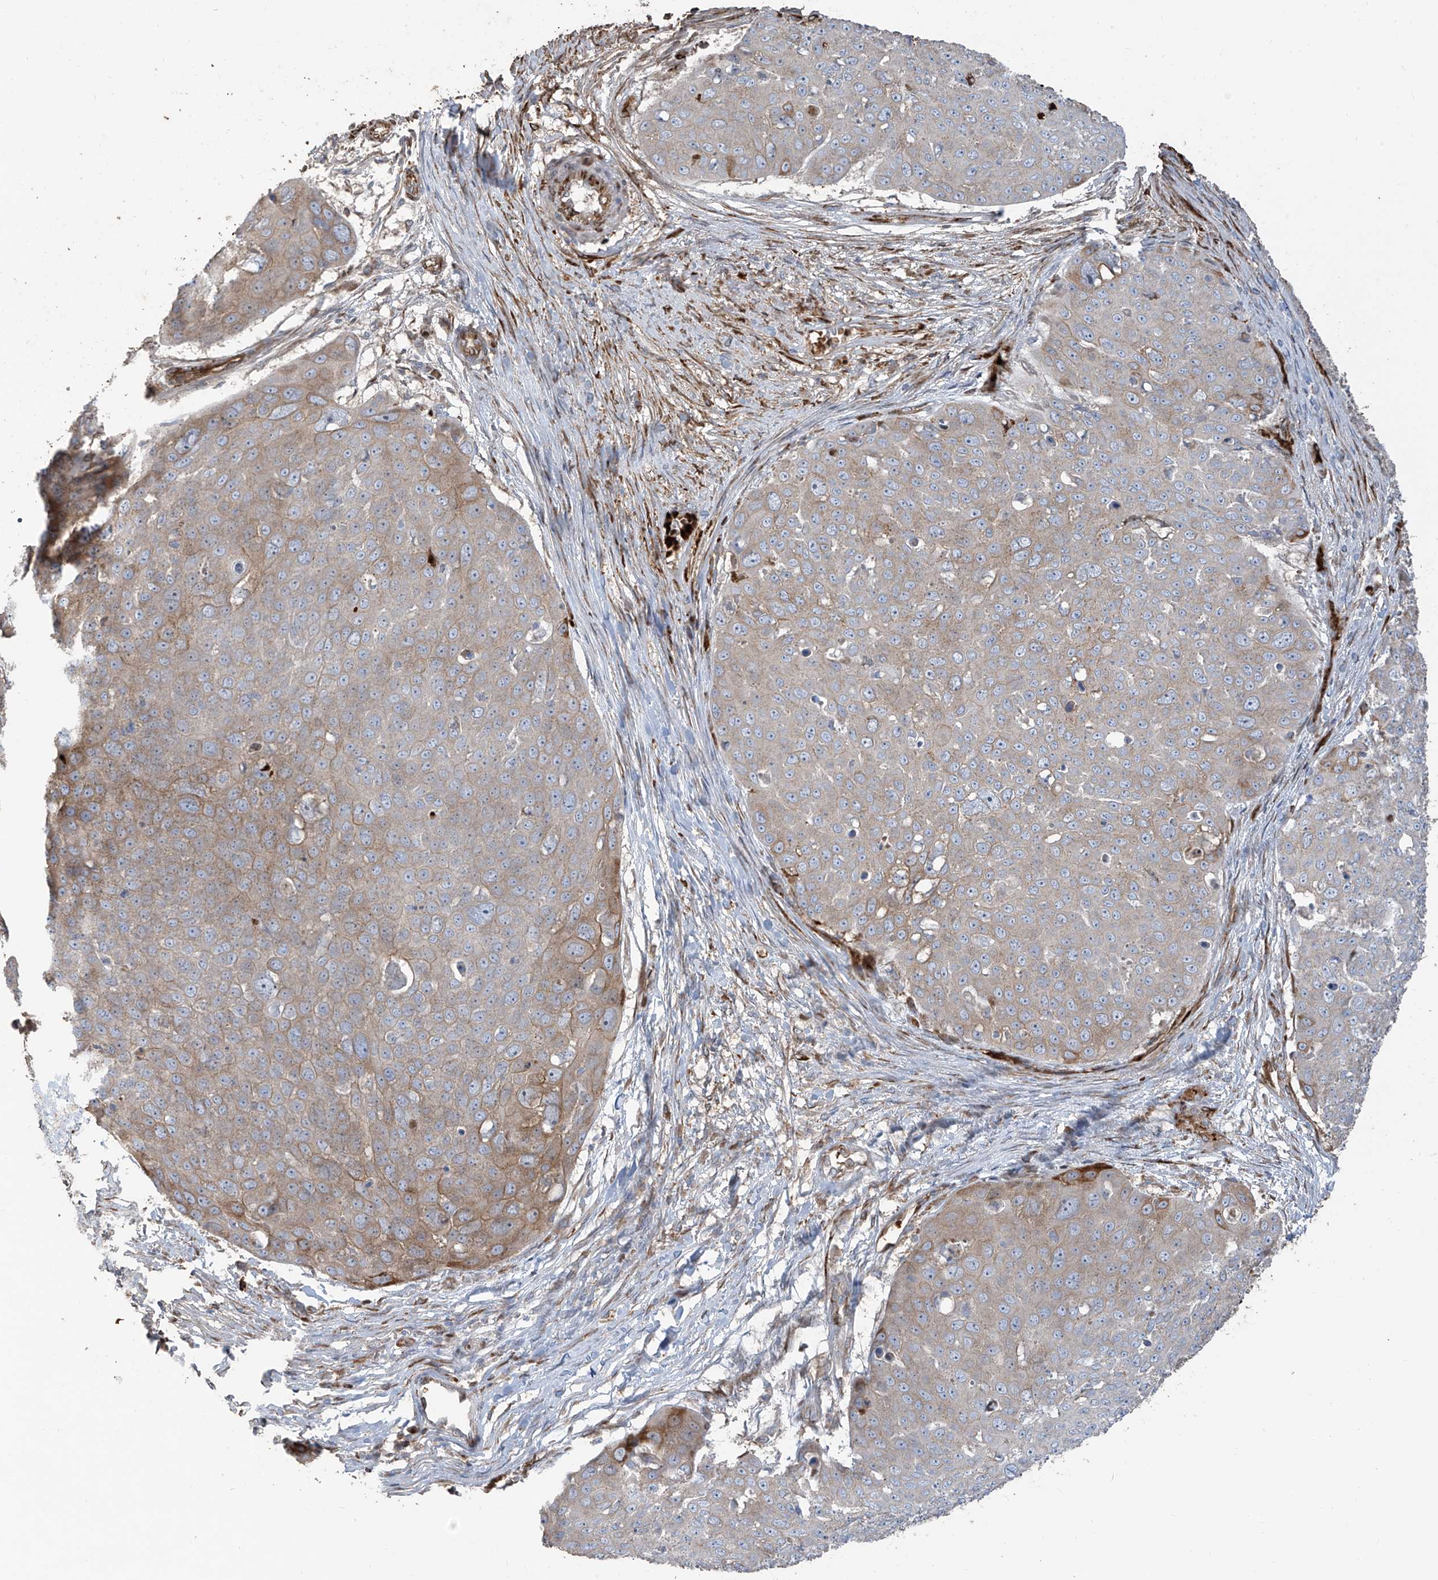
{"staining": {"intensity": "weak", "quantity": "25%-75%", "location": "cytoplasmic/membranous"}, "tissue": "skin cancer", "cell_type": "Tumor cells", "image_type": "cancer", "snomed": [{"axis": "morphology", "description": "Squamous cell carcinoma, NOS"}, {"axis": "topography", "description": "Skin"}], "caption": "Squamous cell carcinoma (skin) was stained to show a protein in brown. There is low levels of weak cytoplasmic/membranous staining in approximately 25%-75% of tumor cells. (Brightfield microscopy of DAB IHC at high magnification).", "gene": "ABTB1", "patient": {"sex": "male", "age": 71}}